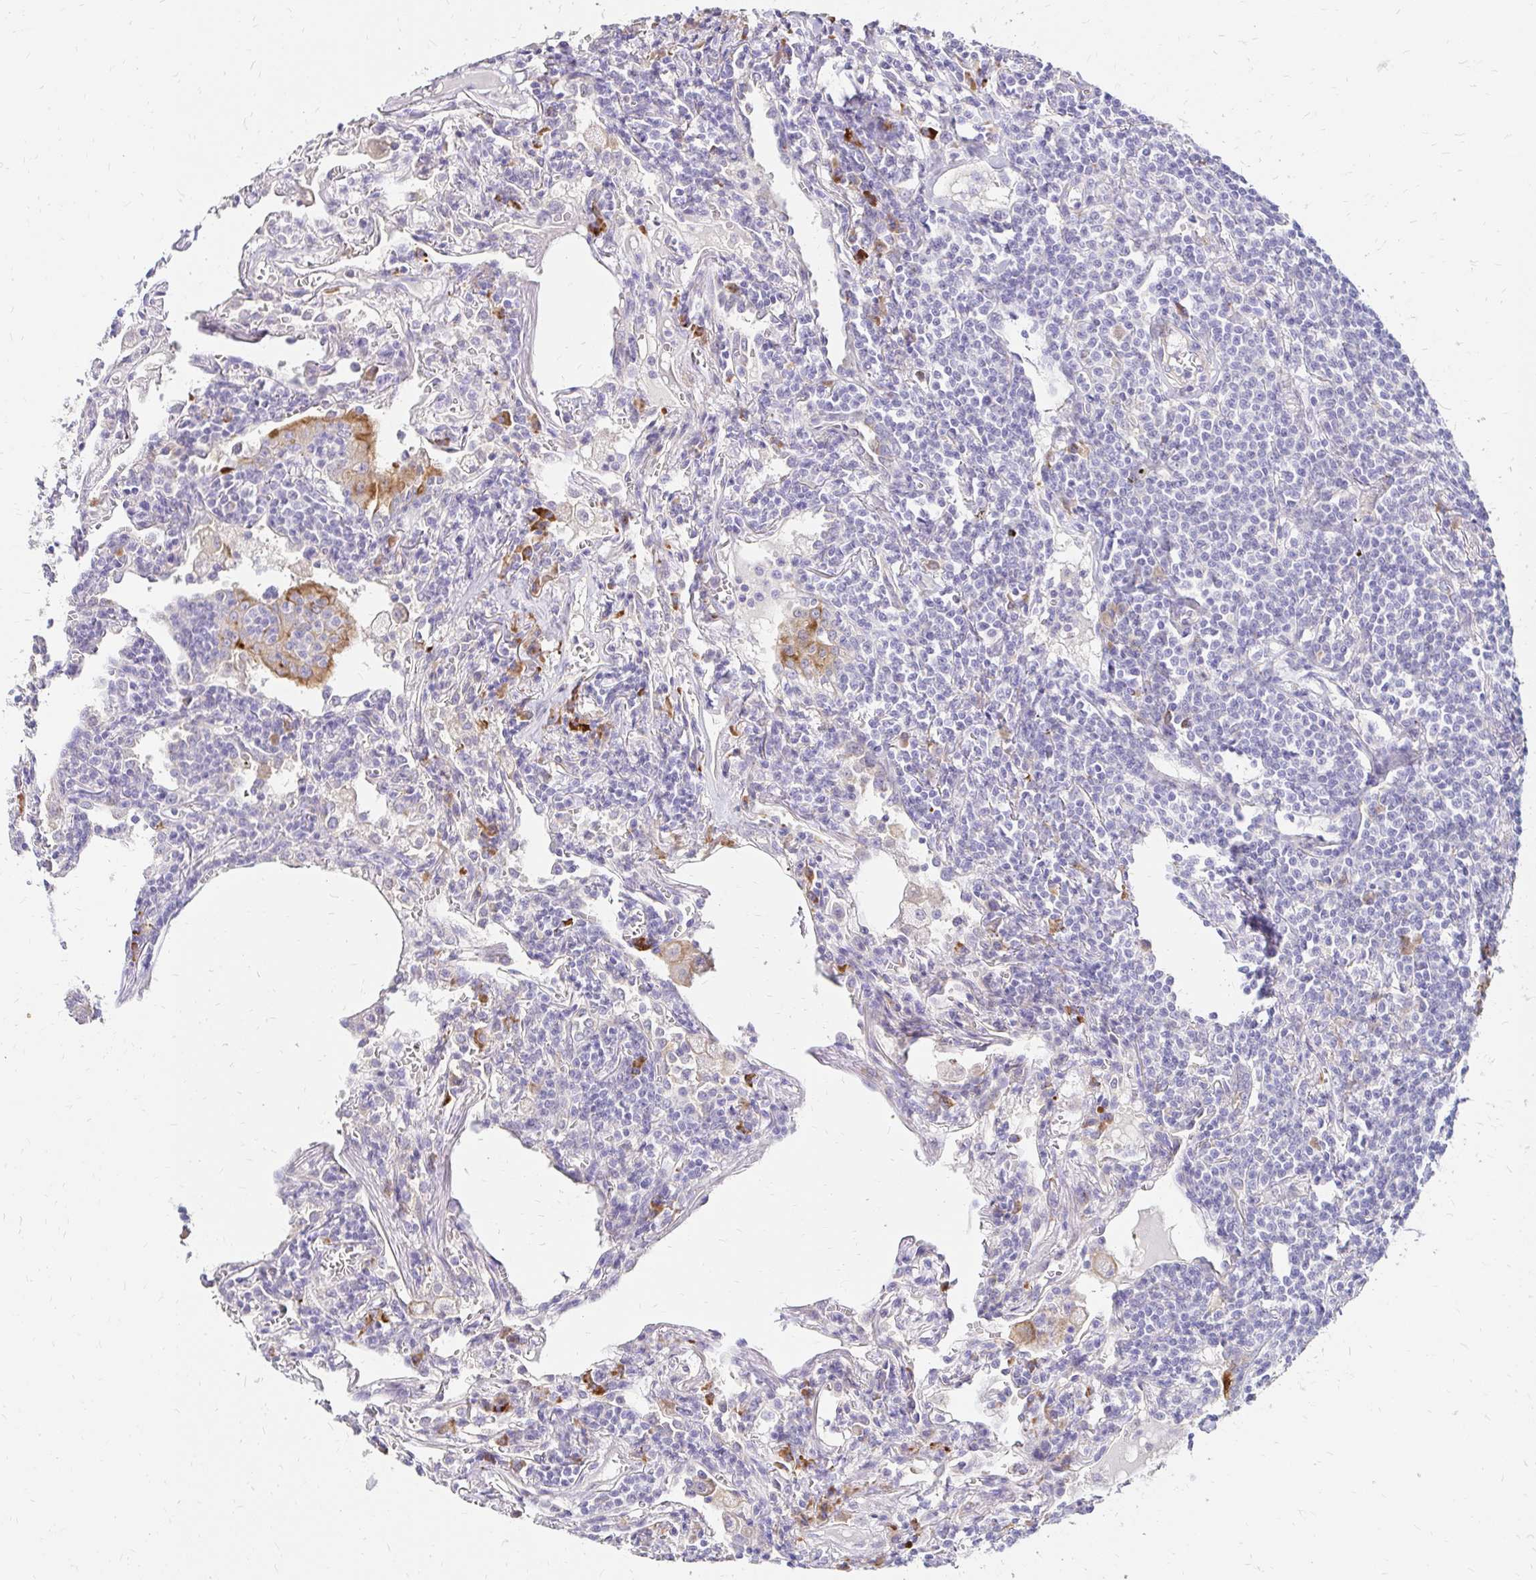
{"staining": {"intensity": "negative", "quantity": "none", "location": "none"}, "tissue": "lymphoma", "cell_type": "Tumor cells", "image_type": "cancer", "snomed": [{"axis": "morphology", "description": "Malignant lymphoma, non-Hodgkin's type, Low grade"}, {"axis": "topography", "description": "Lung"}], "caption": "IHC image of neoplastic tissue: lymphoma stained with DAB displays no significant protein positivity in tumor cells.", "gene": "PRIMA1", "patient": {"sex": "female", "age": 71}}